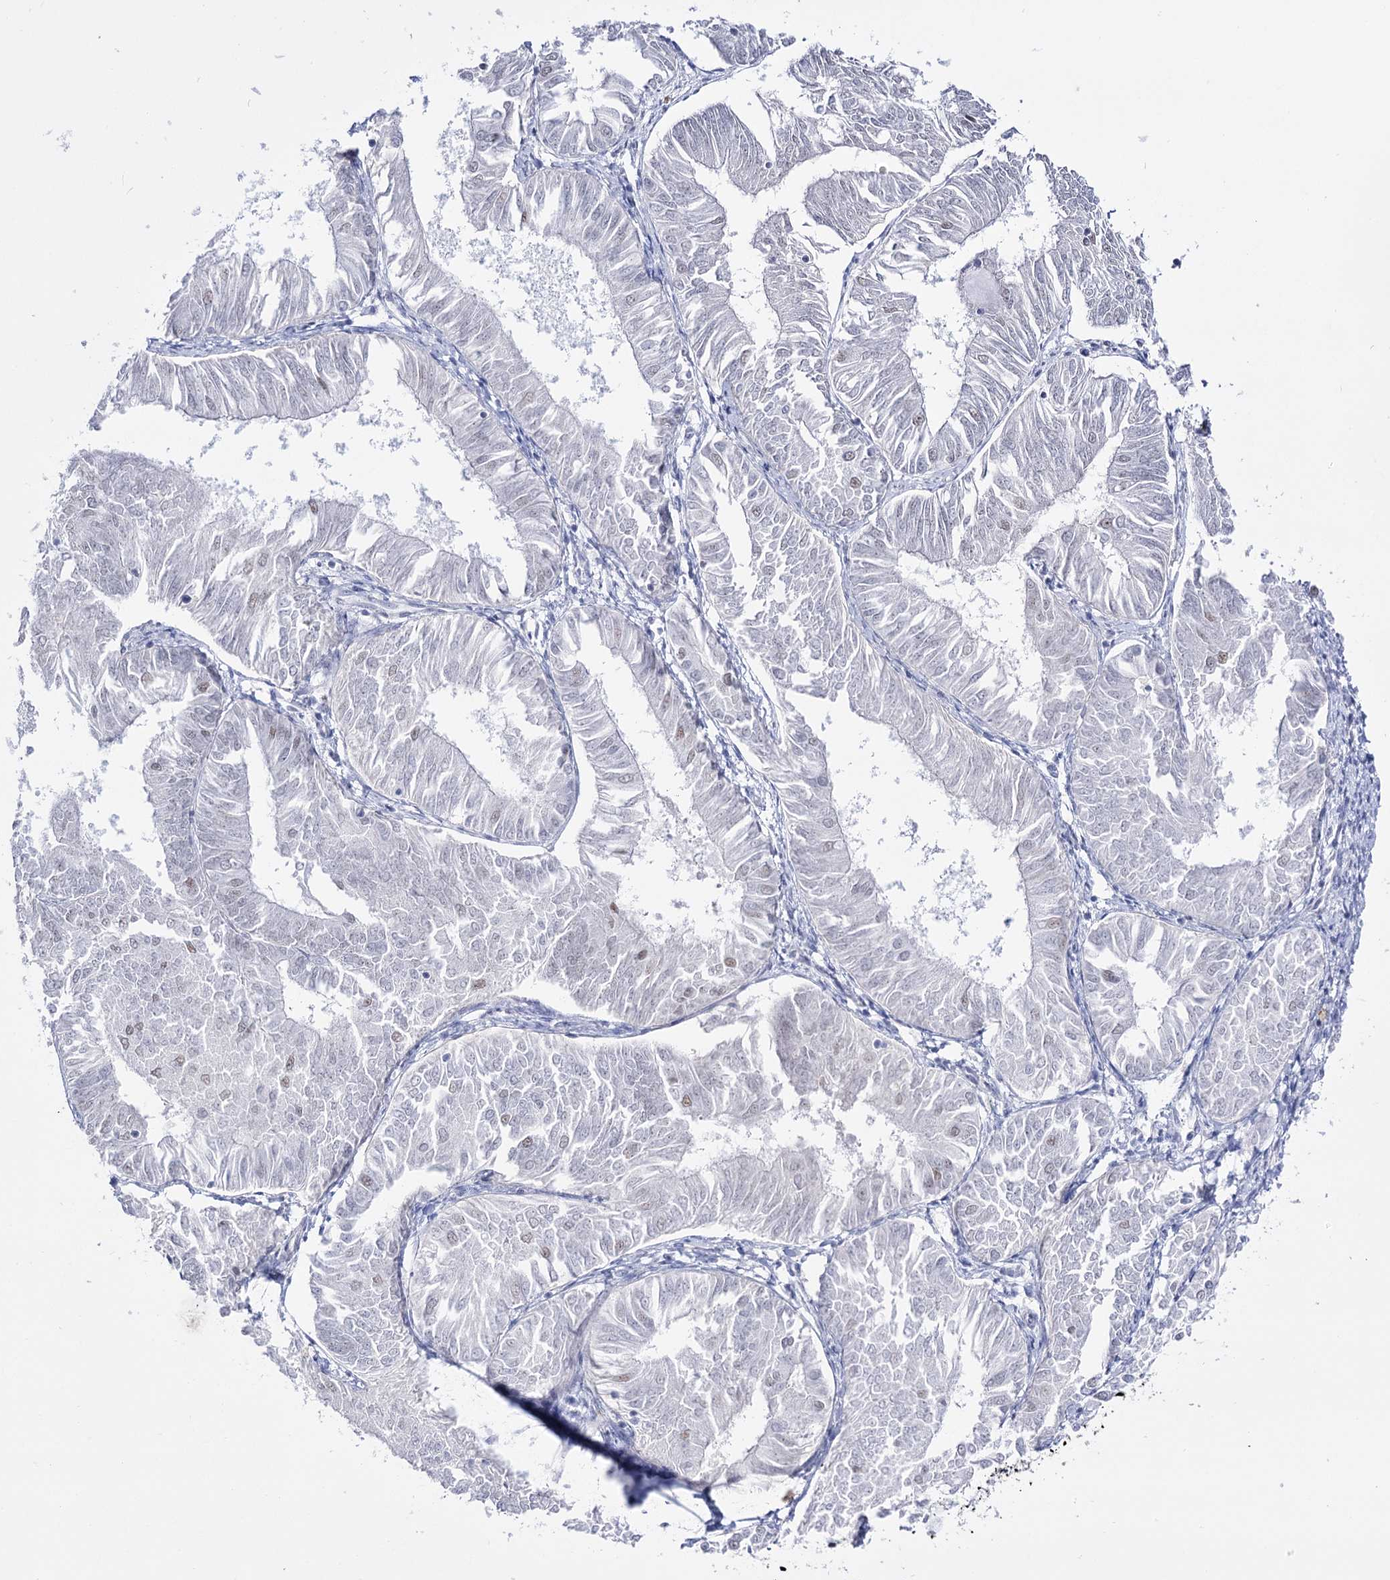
{"staining": {"intensity": "negative", "quantity": "none", "location": "none"}, "tissue": "endometrial cancer", "cell_type": "Tumor cells", "image_type": "cancer", "snomed": [{"axis": "morphology", "description": "Adenocarcinoma, NOS"}, {"axis": "topography", "description": "Endometrium"}], "caption": "Tumor cells are negative for protein expression in human endometrial cancer (adenocarcinoma).", "gene": "RBM15B", "patient": {"sex": "female", "age": 58}}